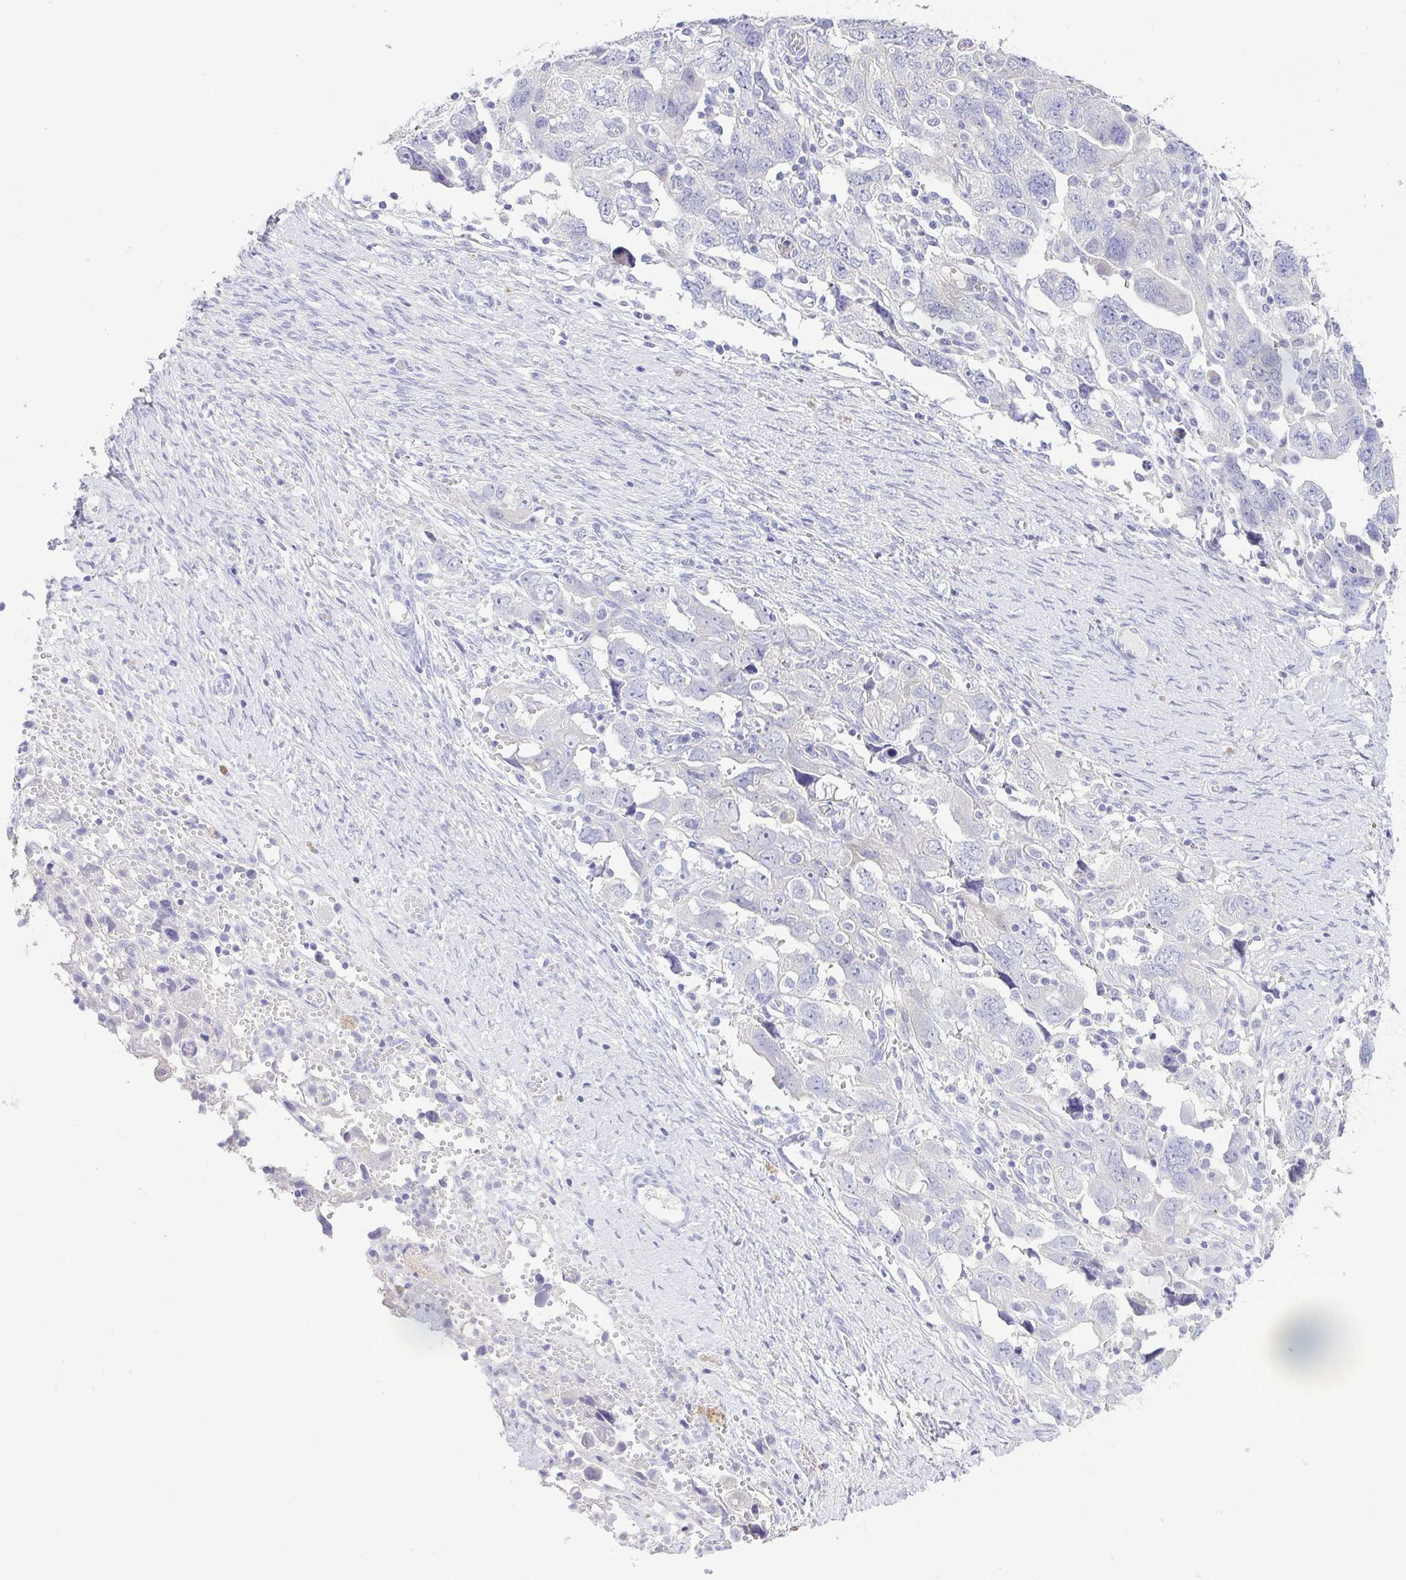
{"staining": {"intensity": "negative", "quantity": "none", "location": "none"}, "tissue": "ovarian cancer", "cell_type": "Tumor cells", "image_type": "cancer", "snomed": [{"axis": "morphology", "description": "Carcinoma, NOS"}, {"axis": "morphology", "description": "Cystadenocarcinoma, serous, NOS"}, {"axis": "topography", "description": "Ovary"}], "caption": "Serous cystadenocarcinoma (ovarian) stained for a protein using IHC displays no staining tumor cells.", "gene": "HAPLN2", "patient": {"sex": "female", "age": 69}}